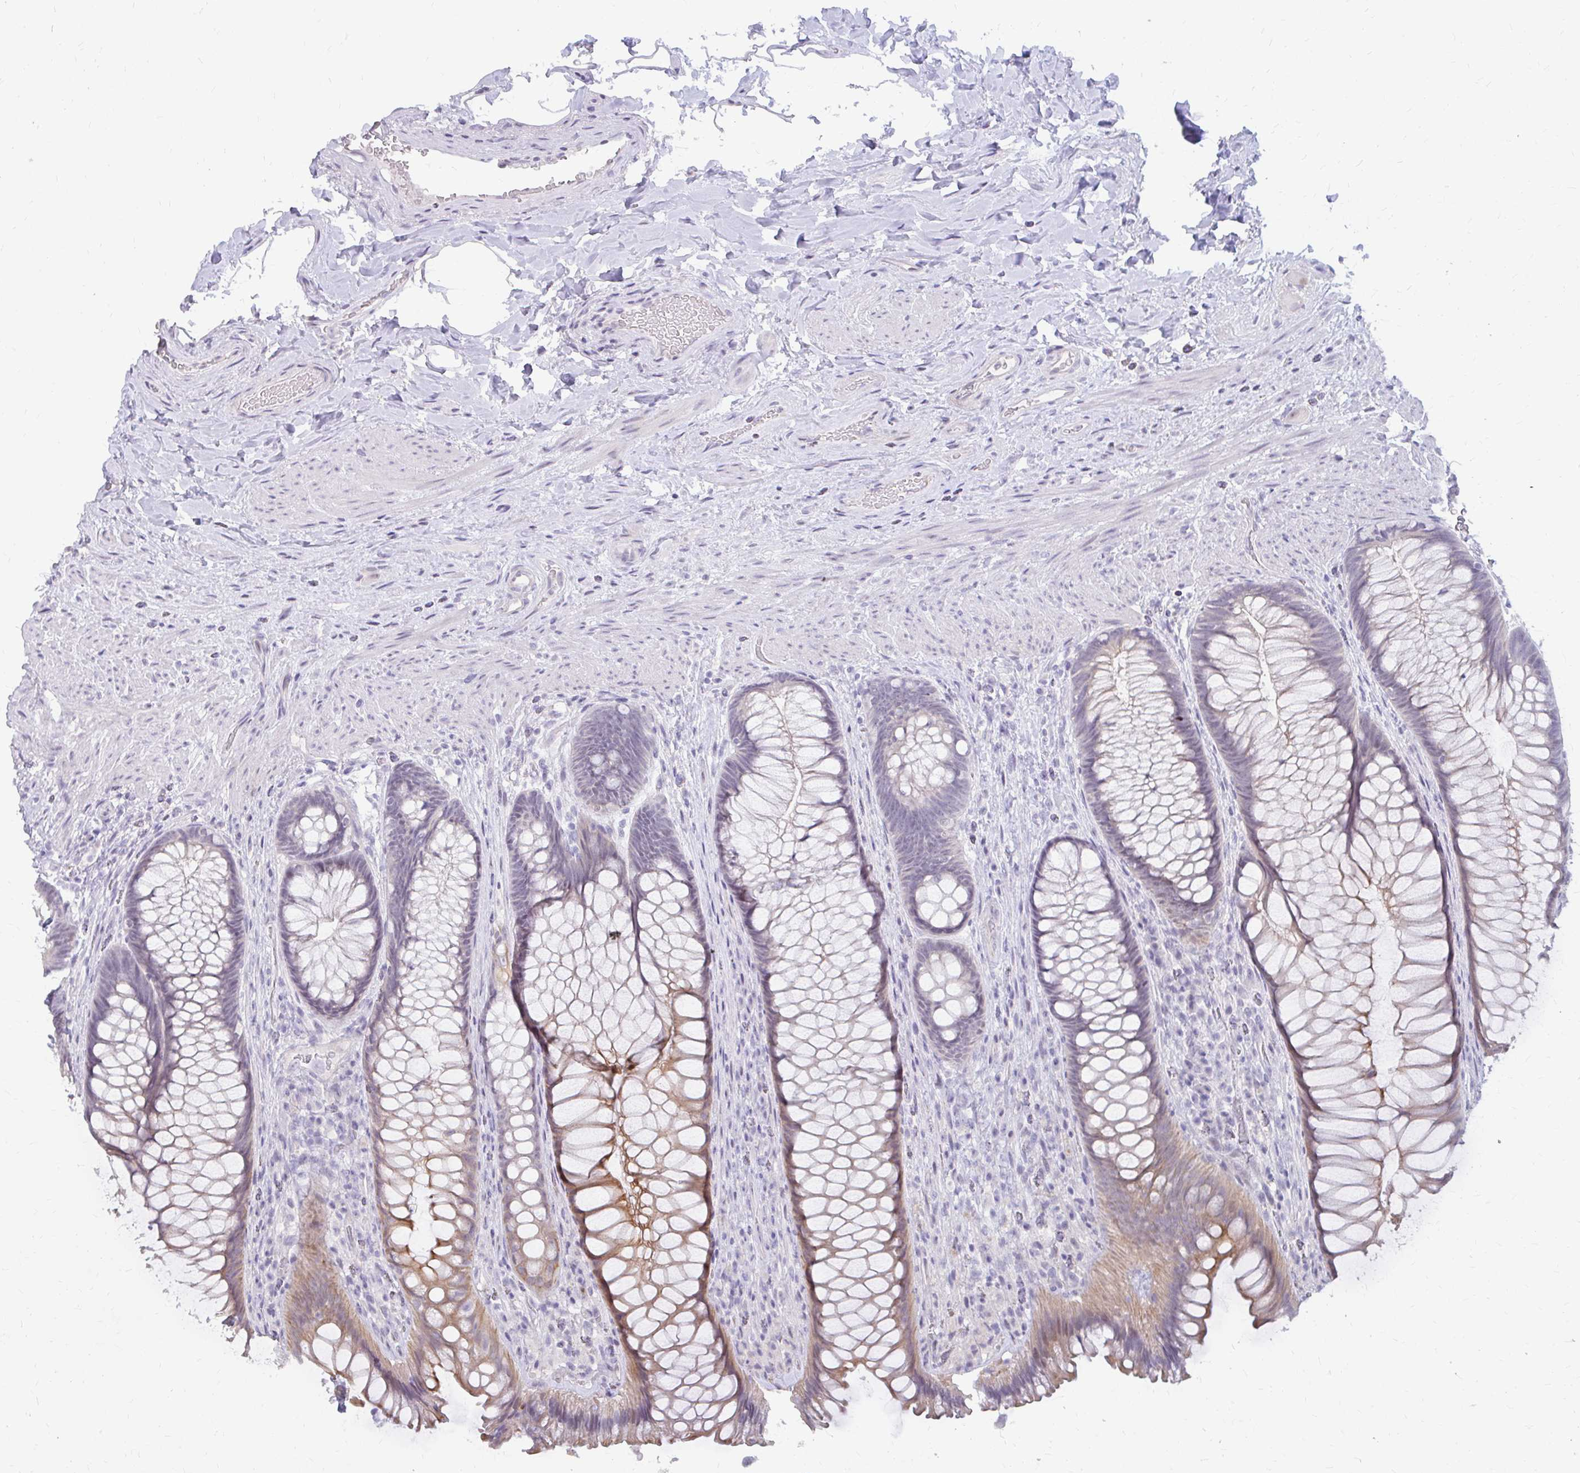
{"staining": {"intensity": "moderate", "quantity": "25%-75%", "location": "cytoplasmic/membranous"}, "tissue": "rectum", "cell_type": "Glandular cells", "image_type": "normal", "snomed": [{"axis": "morphology", "description": "Normal tissue, NOS"}, {"axis": "topography", "description": "Rectum"}], "caption": "Protein analysis of unremarkable rectum shows moderate cytoplasmic/membranous staining in approximately 25%-75% of glandular cells. (DAB IHC with brightfield microscopy, high magnification).", "gene": "RGS16", "patient": {"sex": "male", "age": 53}}